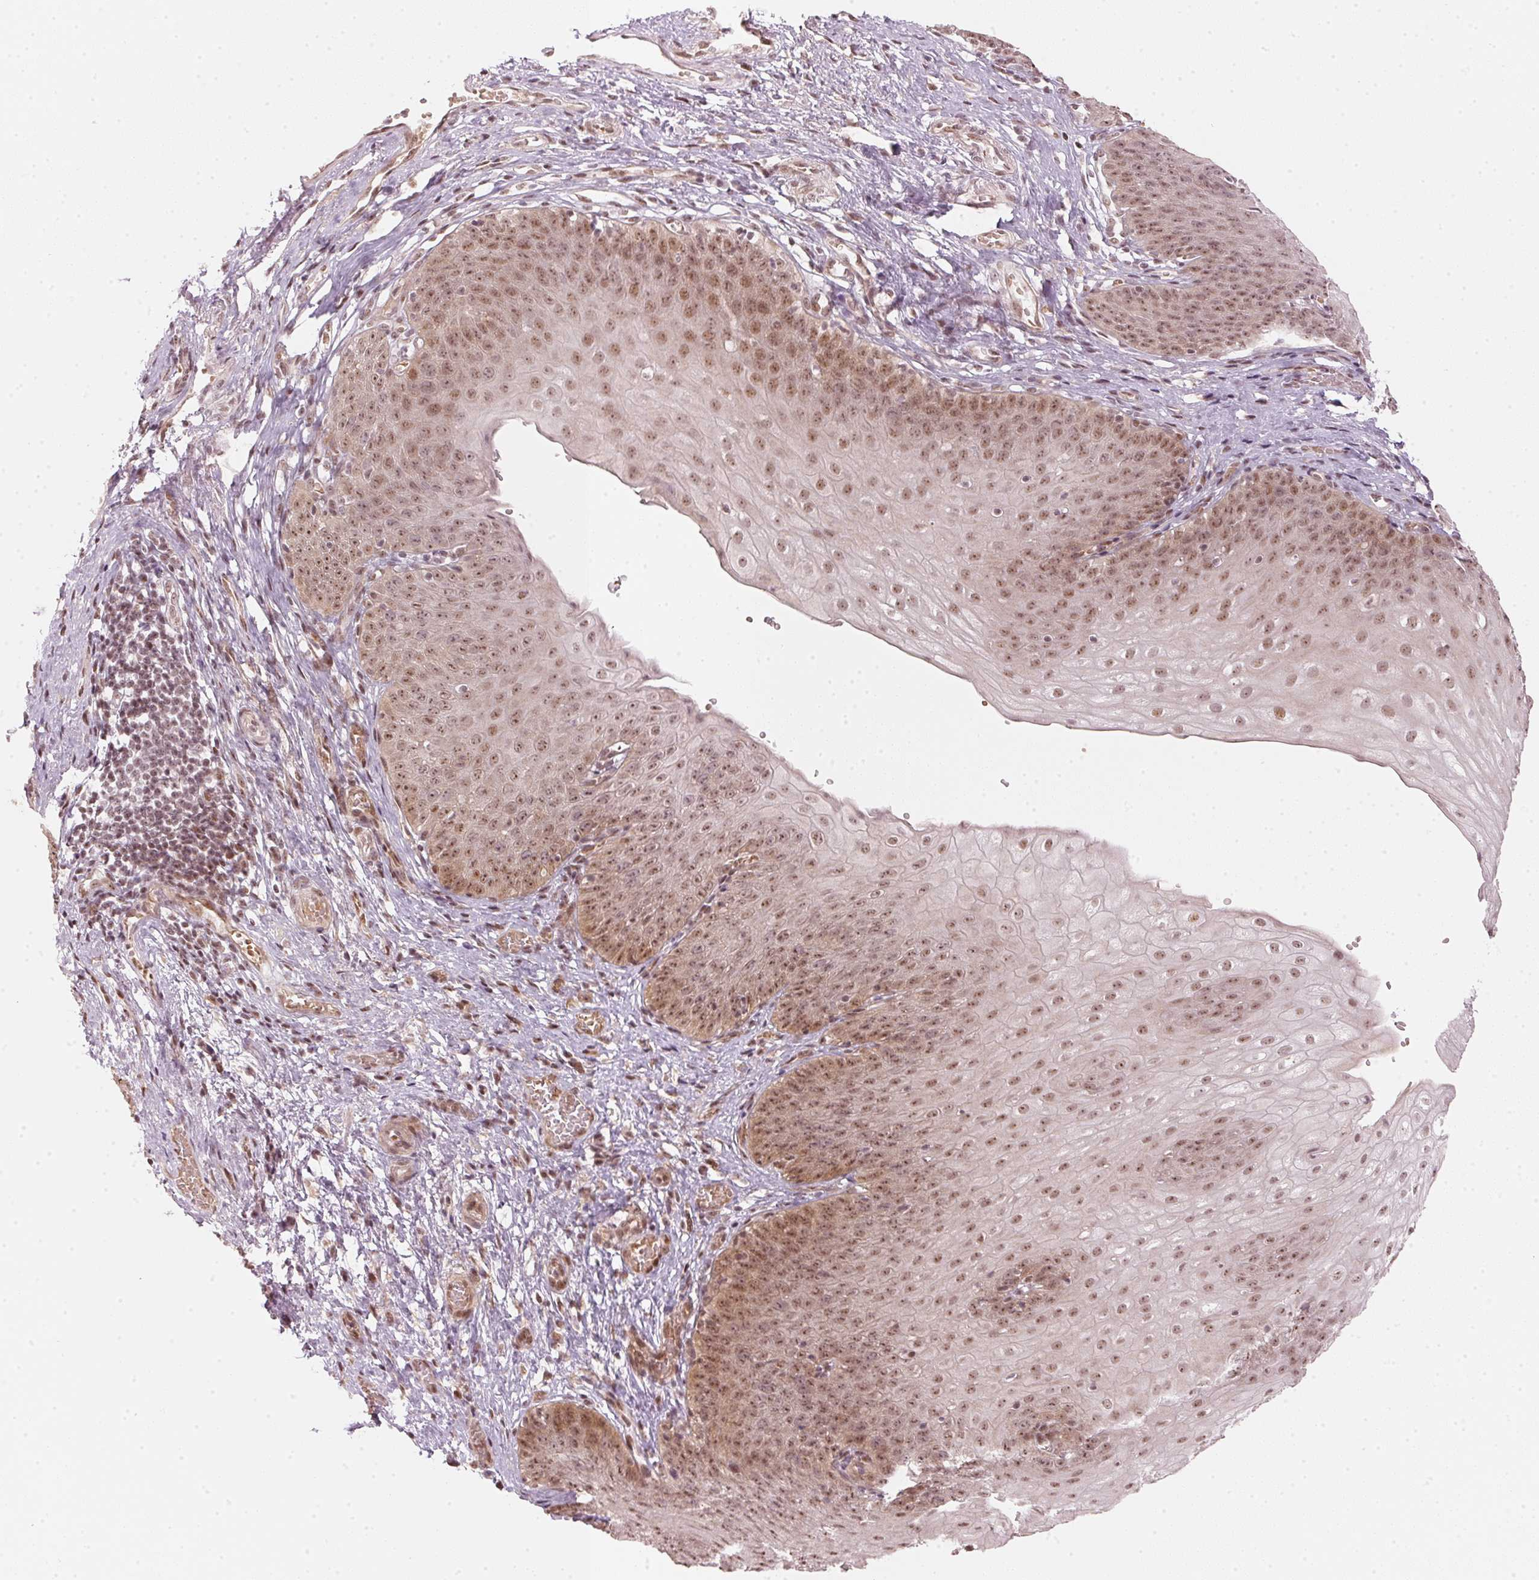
{"staining": {"intensity": "moderate", "quantity": ">75%", "location": "nuclear"}, "tissue": "esophagus", "cell_type": "Squamous epithelial cells", "image_type": "normal", "snomed": [{"axis": "morphology", "description": "Normal tissue, NOS"}, {"axis": "topography", "description": "Esophagus"}], "caption": "Esophagus was stained to show a protein in brown. There is medium levels of moderate nuclear staining in approximately >75% of squamous epithelial cells. The staining is performed using DAB (3,3'-diaminobenzidine) brown chromogen to label protein expression. The nuclei are counter-stained blue using hematoxylin.", "gene": "KAT6A", "patient": {"sex": "male", "age": 71}}